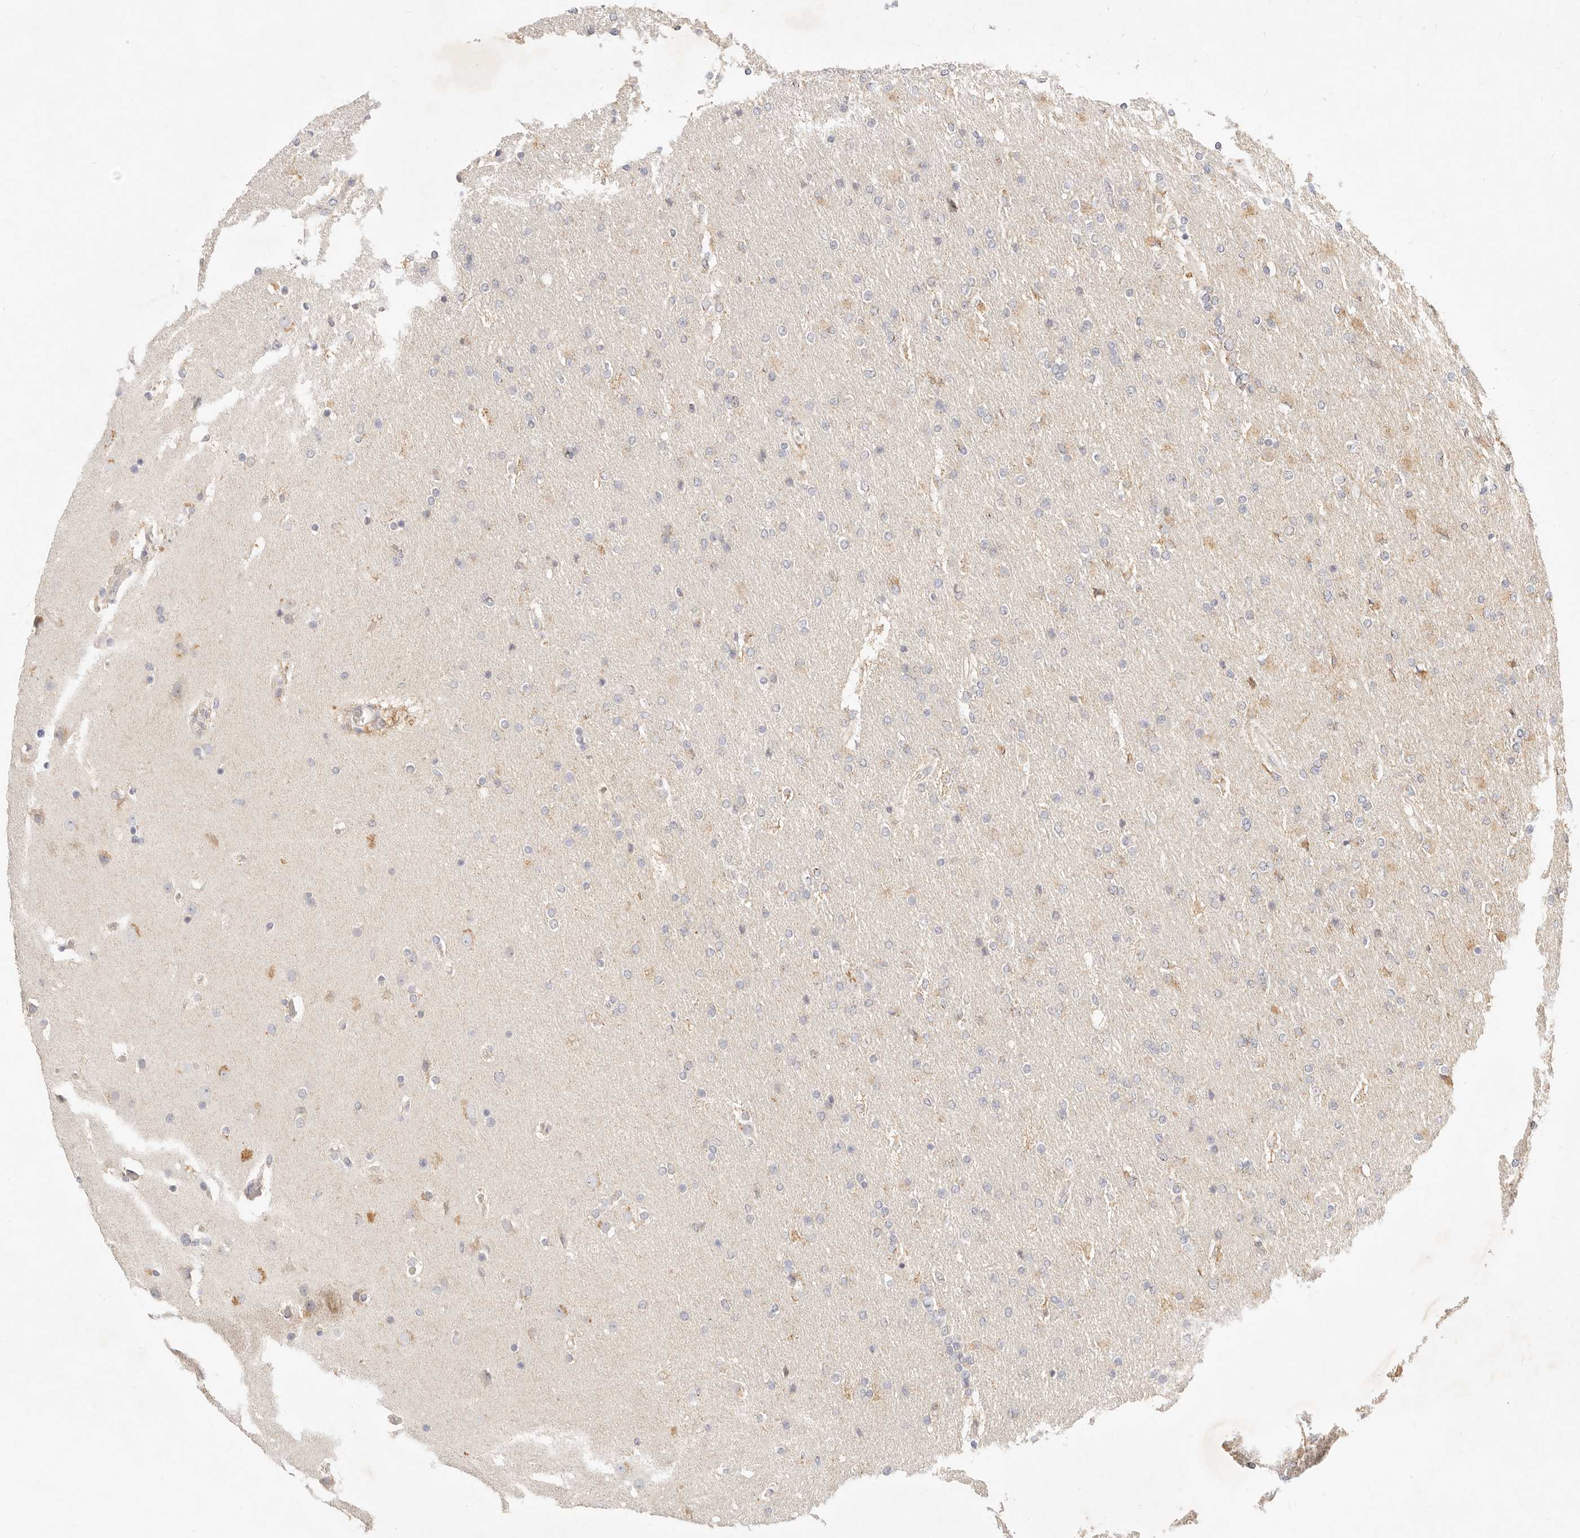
{"staining": {"intensity": "negative", "quantity": "none", "location": "none"}, "tissue": "glioma", "cell_type": "Tumor cells", "image_type": "cancer", "snomed": [{"axis": "morphology", "description": "Glioma, malignant, High grade"}, {"axis": "topography", "description": "Cerebral cortex"}], "caption": "Immunohistochemistry (IHC) of glioma displays no expression in tumor cells.", "gene": "ACOX1", "patient": {"sex": "female", "age": 36}}